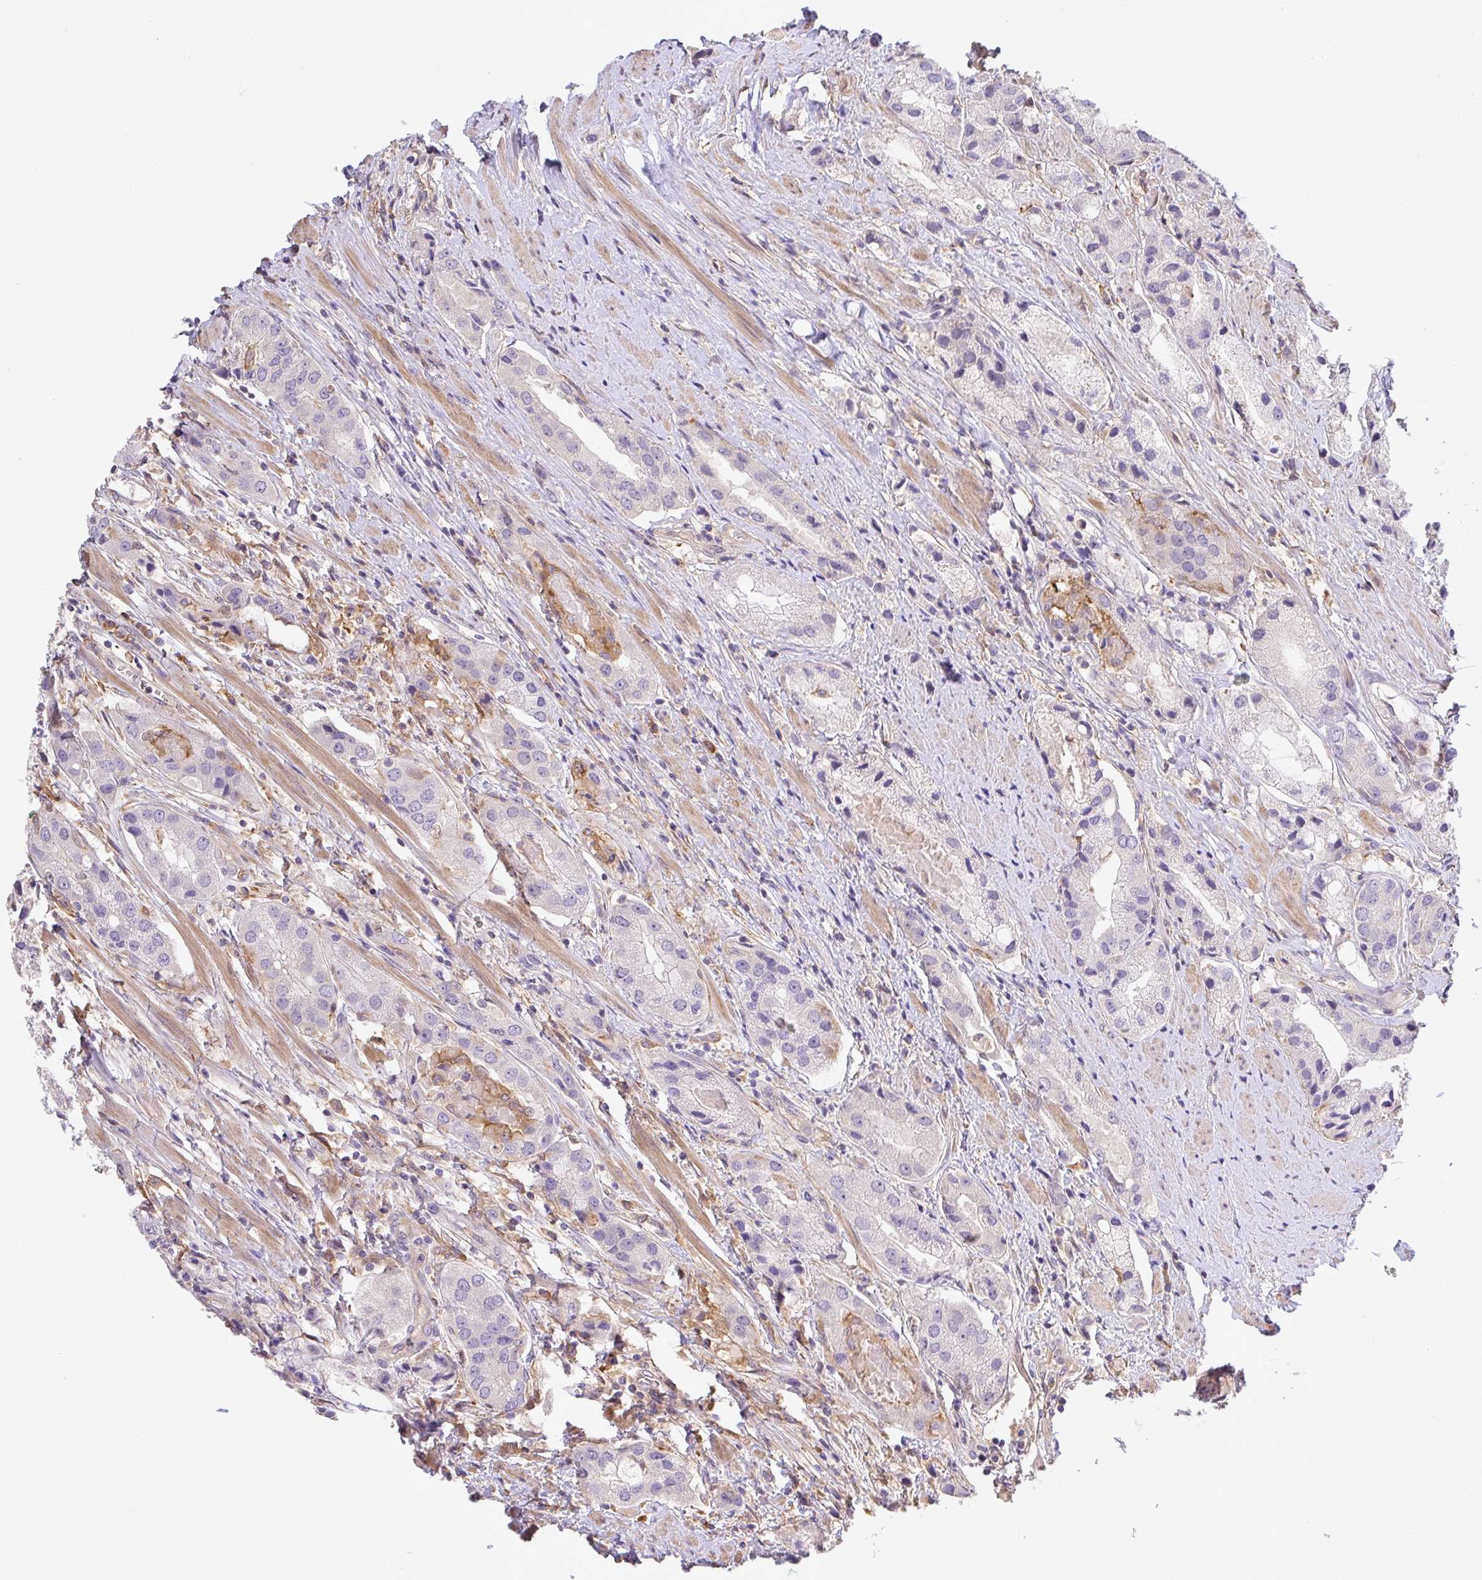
{"staining": {"intensity": "negative", "quantity": "none", "location": "none"}, "tissue": "prostate cancer", "cell_type": "Tumor cells", "image_type": "cancer", "snomed": [{"axis": "morphology", "description": "Adenocarcinoma, Low grade"}, {"axis": "topography", "description": "Prostate"}], "caption": "This is an immunohistochemistry photomicrograph of prostate cancer (low-grade adenocarcinoma). There is no positivity in tumor cells.", "gene": "EEF1AKMT1", "patient": {"sex": "male", "age": 69}}